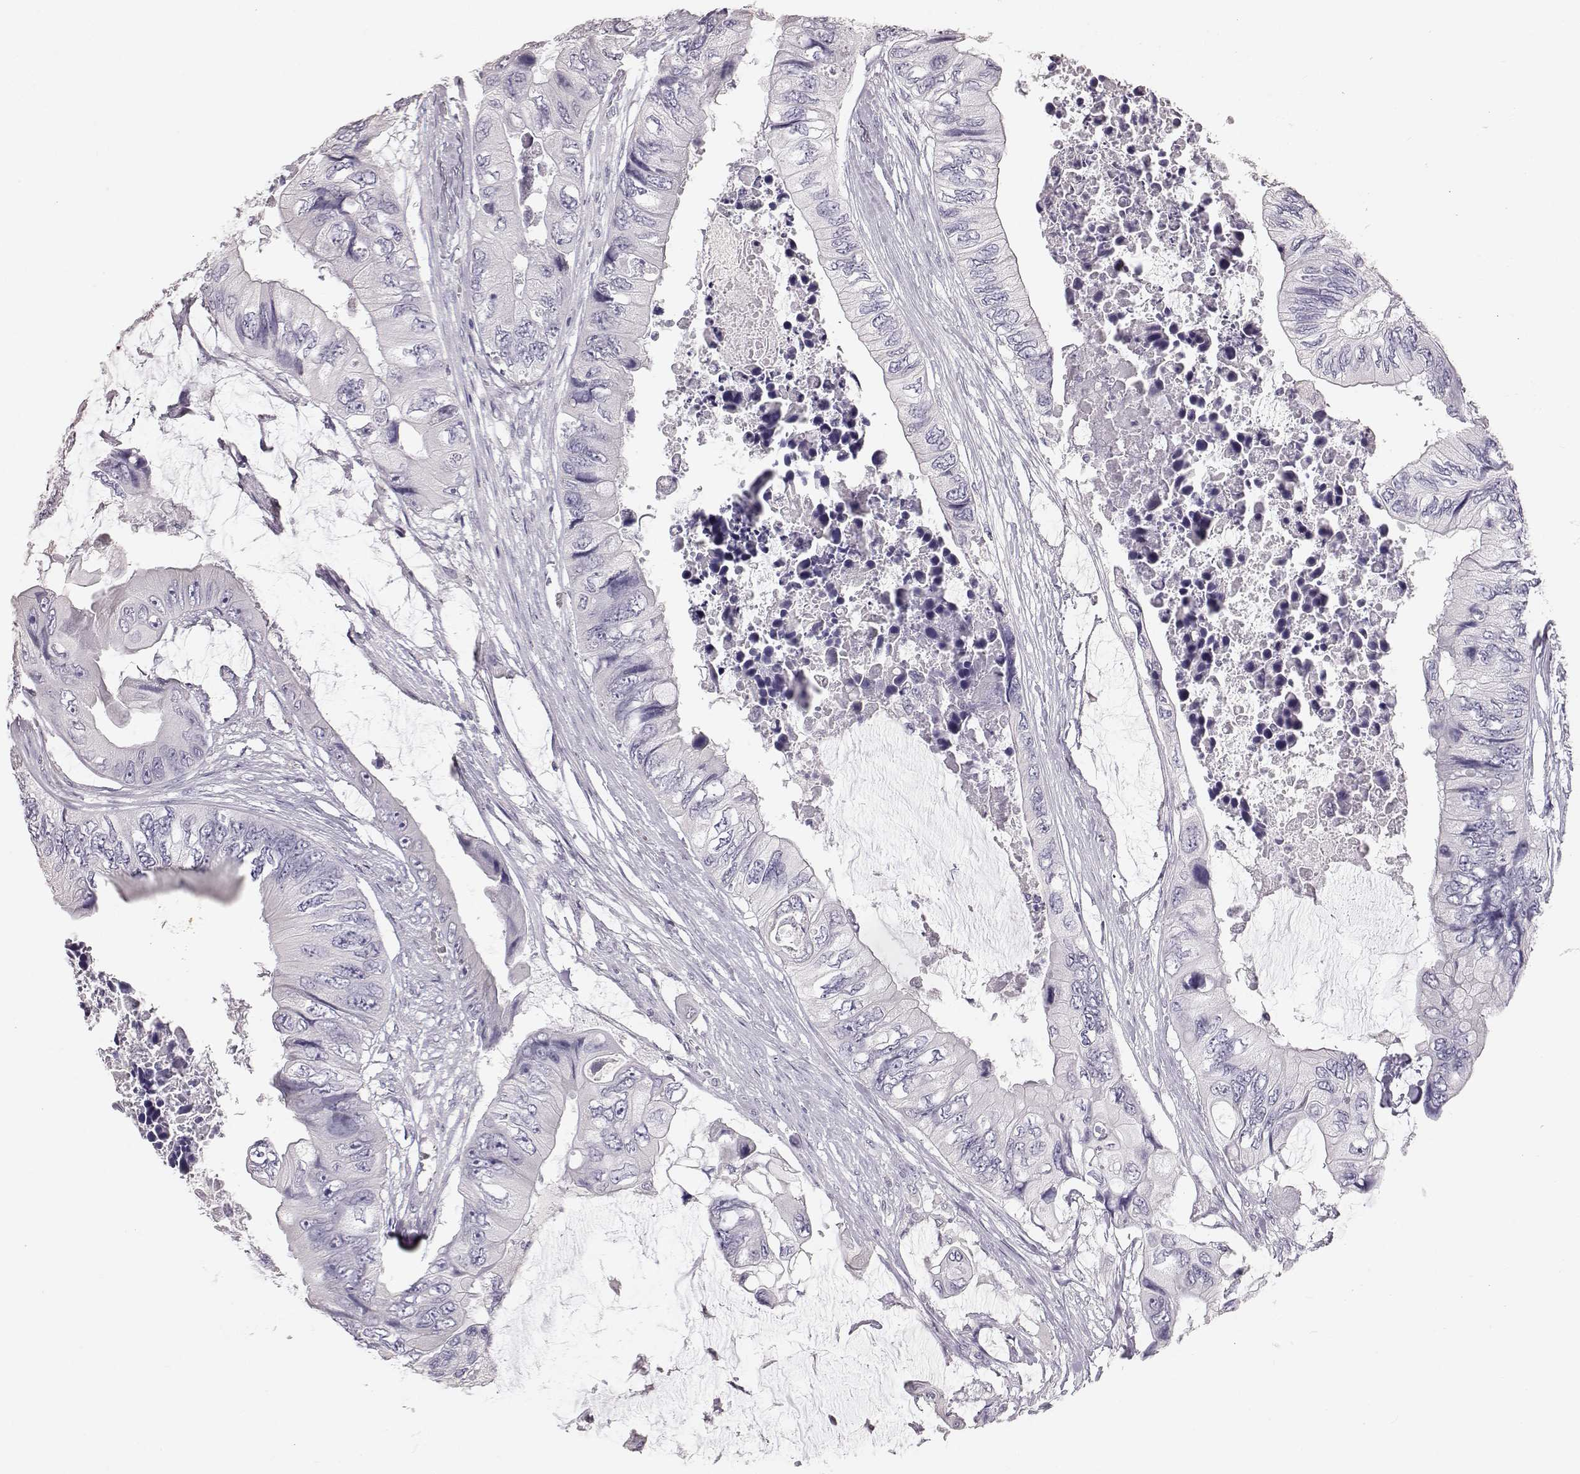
{"staining": {"intensity": "negative", "quantity": "none", "location": "none"}, "tissue": "colorectal cancer", "cell_type": "Tumor cells", "image_type": "cancer", "snomed": [{"axis": "morphology", "description": "Adenocarcinoma, NOS"}, {"axis": "topography", "description": "Rectum"}], "caption": "A histopathology image of human colorectal cancer is negative for staining in tumor cells.", "gene": "KRT33A", "patient": {"sex": "male", "age": 63}}